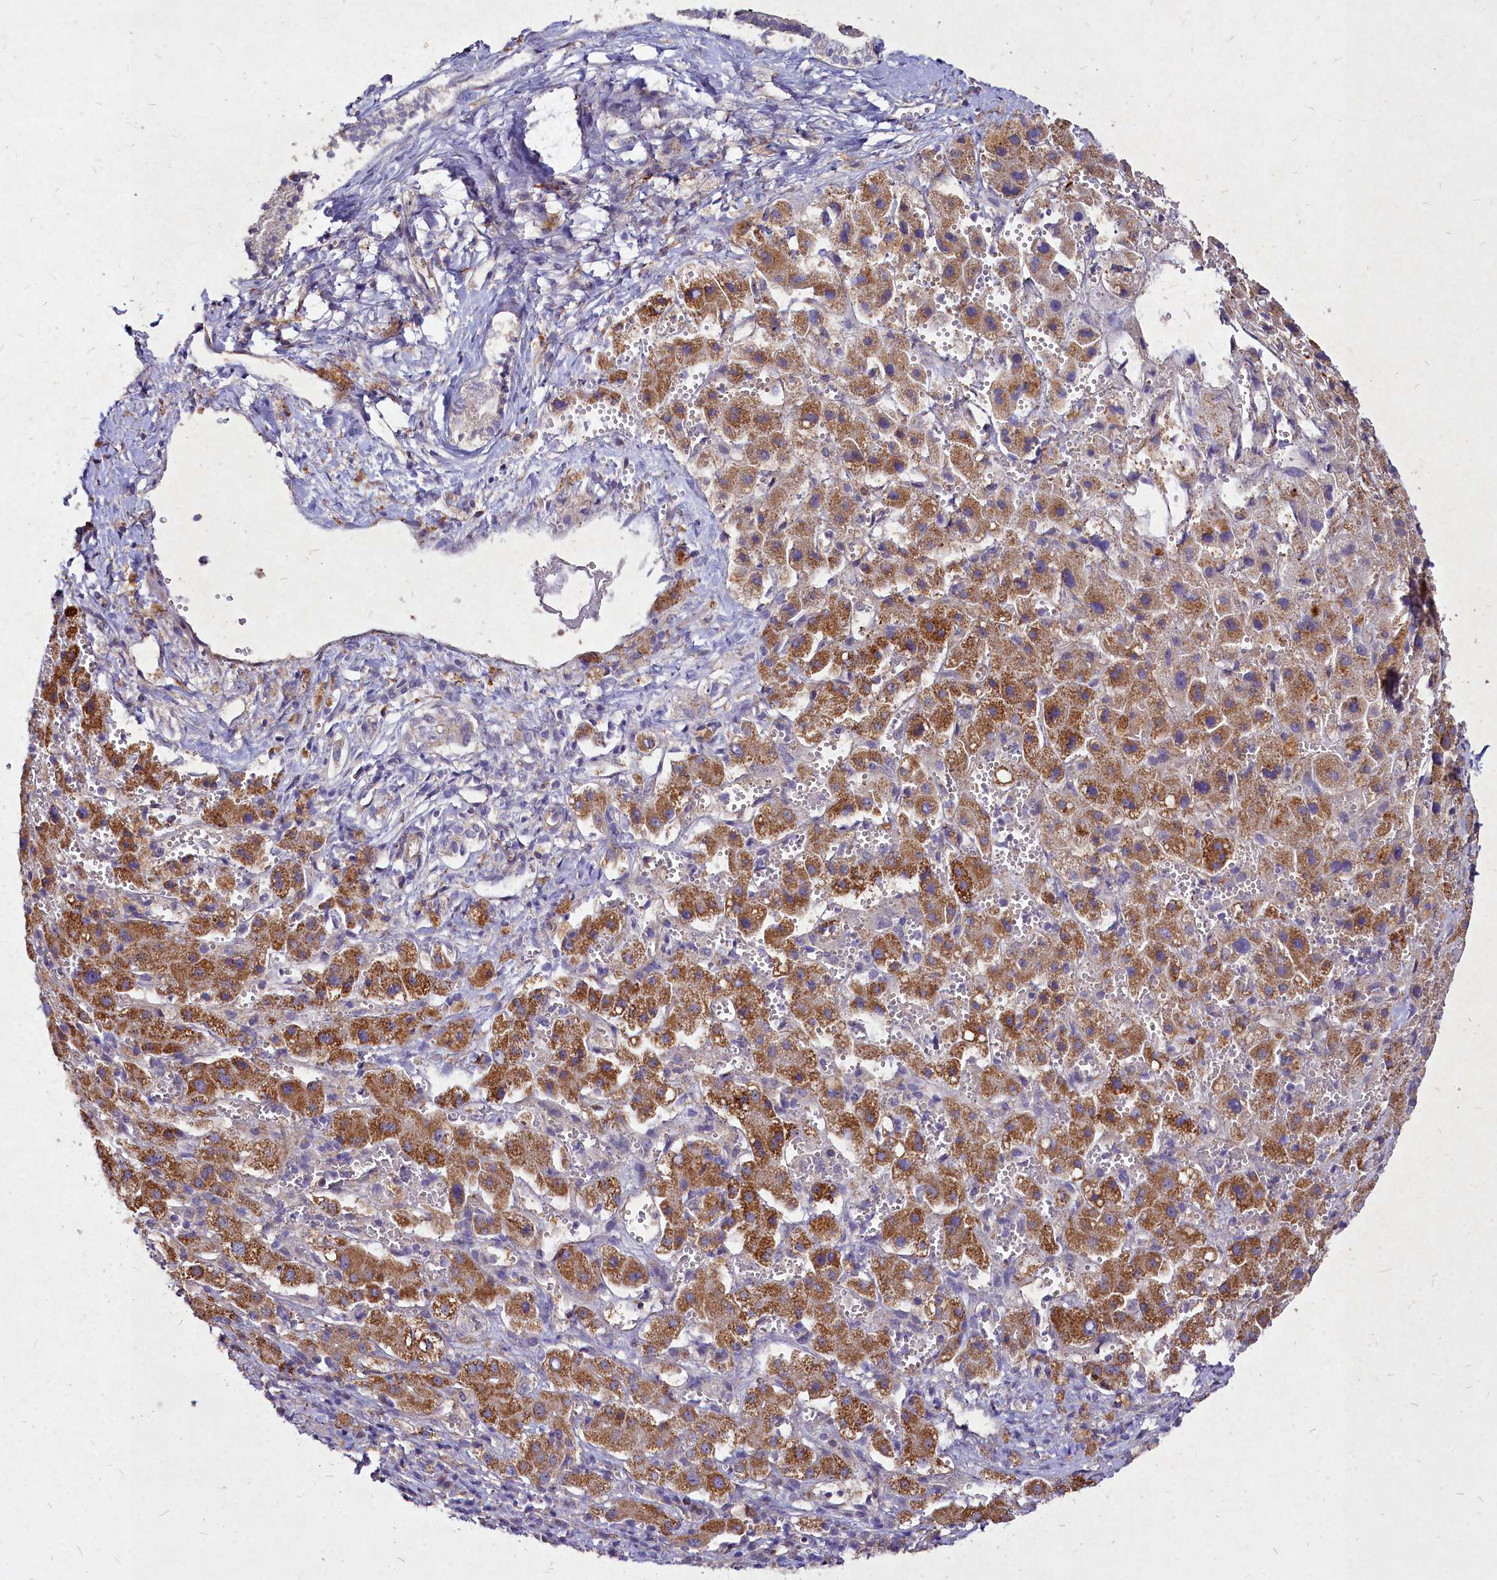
{"staining": {"intensity": "moderate", "quantity": "25%-75%", "location": "cytoplasmic/membranous"}, "tissue": "liver cancer", "cell_type": "Tumor cells", "image_type": "cancer", "snomed": [{"axis": "morphology", "description": "Carcinoma, Hepatocellular, NOS"}, {"axis": "topography", "description": "Liver"}], "caption": "IHC micrograph of neoplastic tissue: human liver hepatocellular carcinoma stained using immunohistochemistry shows medium levels of moderate protein expression localized specifically in the cytoplasmic/membranous of tumor cells, appearing as a cytoplasmic/membranous brown color.", "gene": "SKA1", "patient": {"sex": "female", "age": 58}}